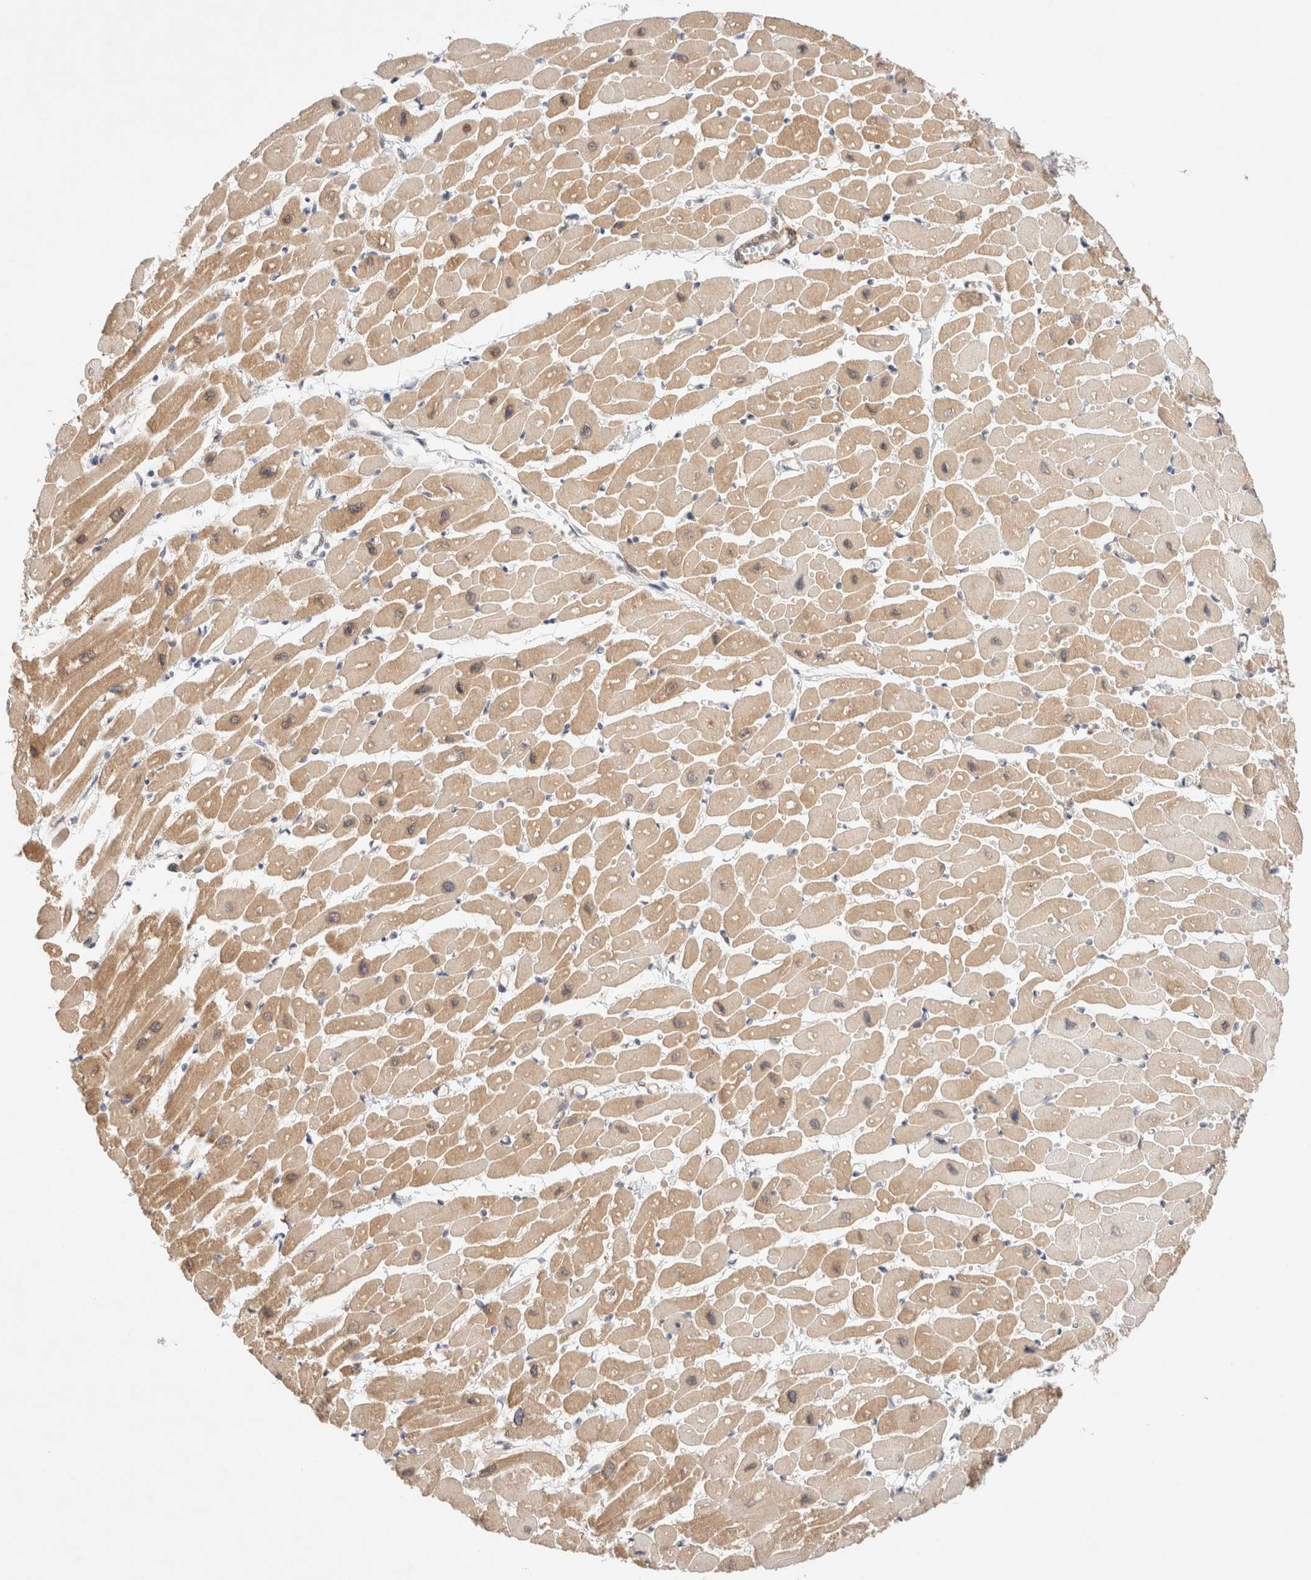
{"staining": {"intensity": "moderate", "quantity": ">75%", "location": "cytoplasmic/membranous,nuclear"}, "tissue": "heart muscle", "cell_type": "Cardiomyocytes", "image_type": "normal", "snomed": [{"axis": "morphology", "description": "Normal tissue, NOS"}, {"axis": "topography", "description": "Heart"}], "caption": "Protein analysis of normal heart muscle displays moderate cytoplasmic/membranous,nuclear positivity in about >75% of cardiomyocytes. (DAB IHC with brightfield microscopy, high magnification).", "gene": "RRP15", "patient": {"sex": "female", "age": 54}}